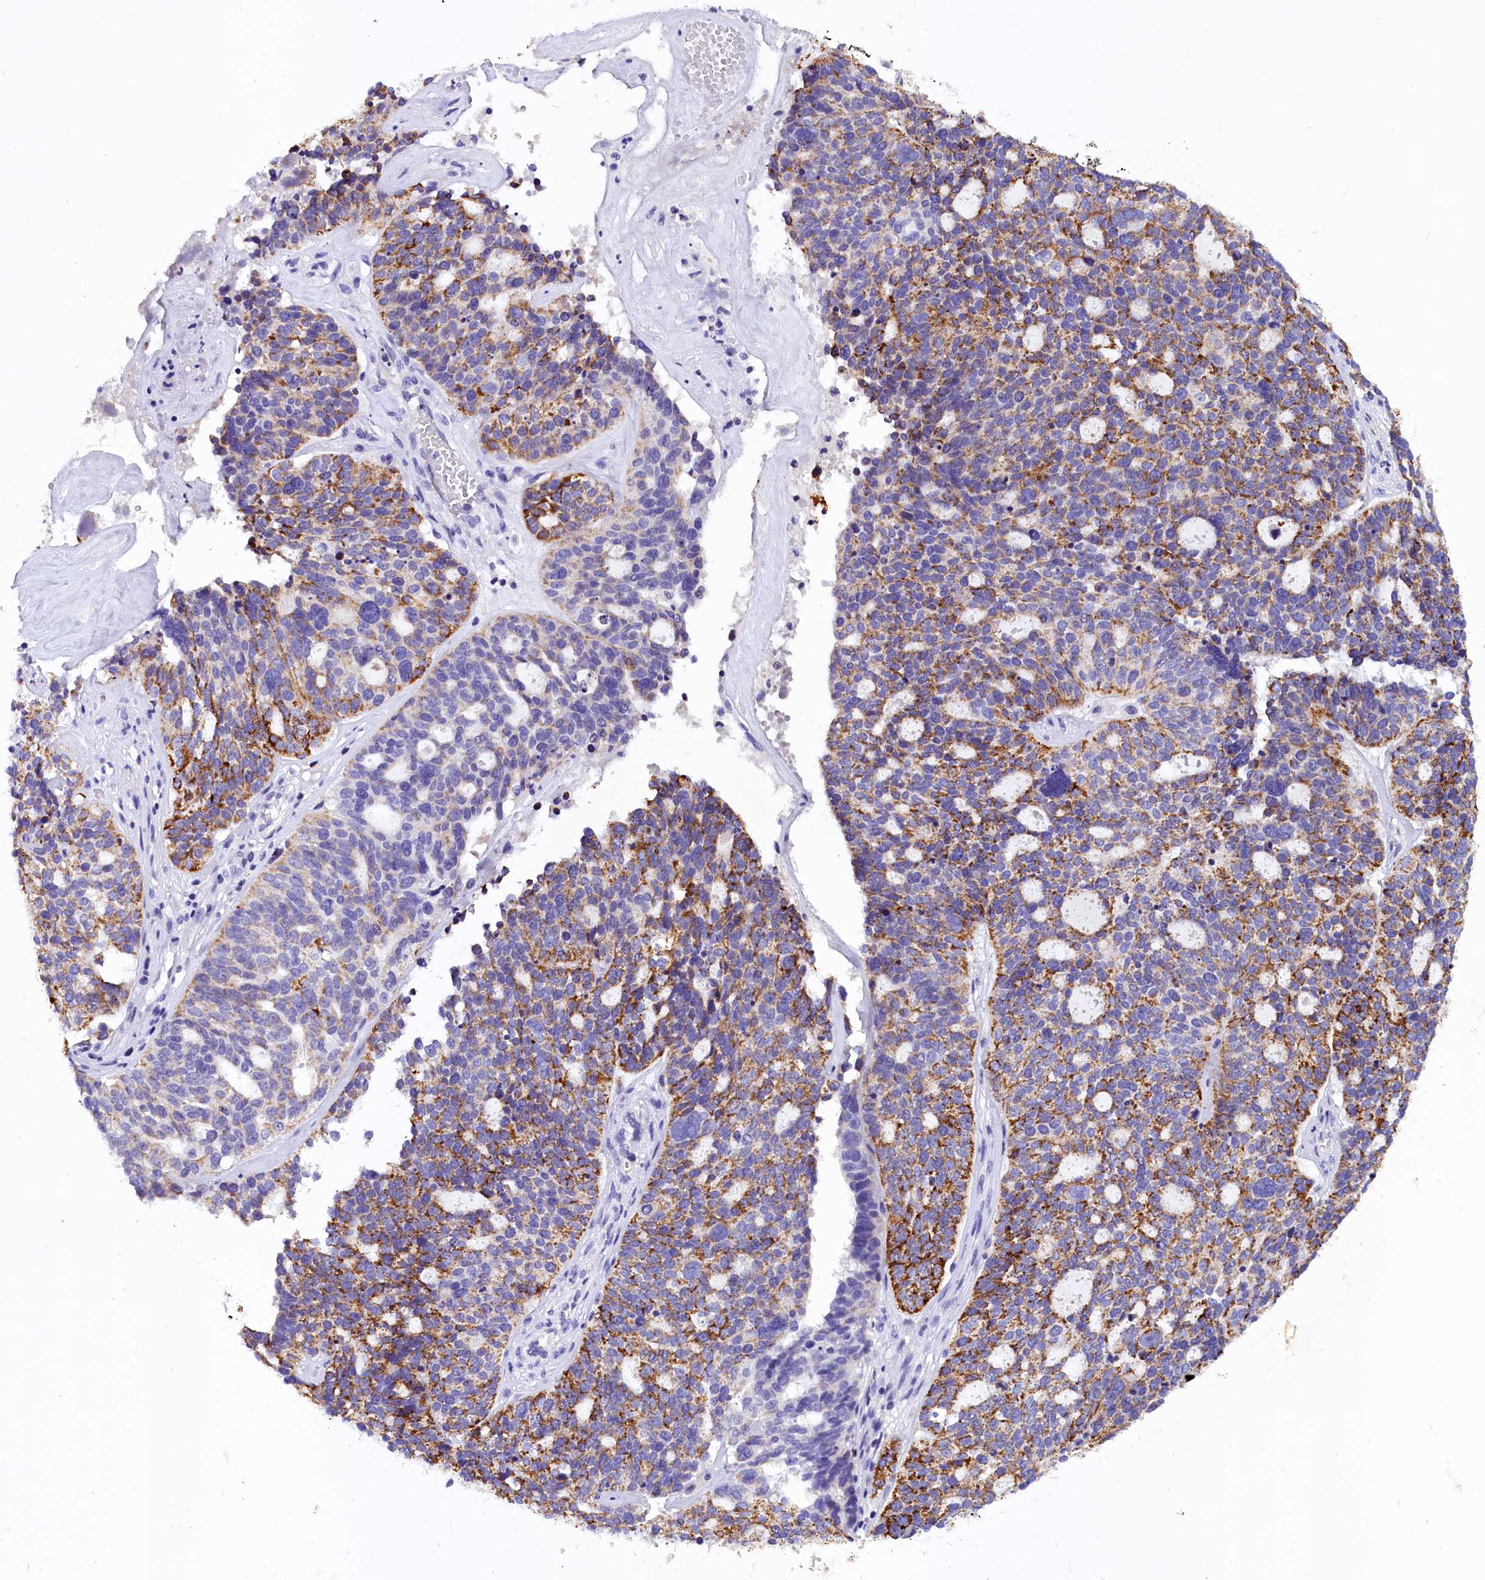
{"staining": {"intensity": "moderate", "quantity": ">75%", "location": "cytoplasmic/membranous"}, "tissue": "ovarian cancer", "cell_type": "Tumor cells", "image_type": "cancer", "snomed": [{"axis": "morphology", "description": "Cystadenocarcinoma, serous, NOS"}, {"axis": "topography", "description": "Ovary"}], "caption": "The immunohistochemical stain highlights moderate cytoplasmic/membranous expression in tumor cells of ovarian cancer tissue. (brown staining indicates protein expression, while blue staining denotes nuclei).", "gene": "ABAT", "patient": {"sex": "female", "age": 59}}